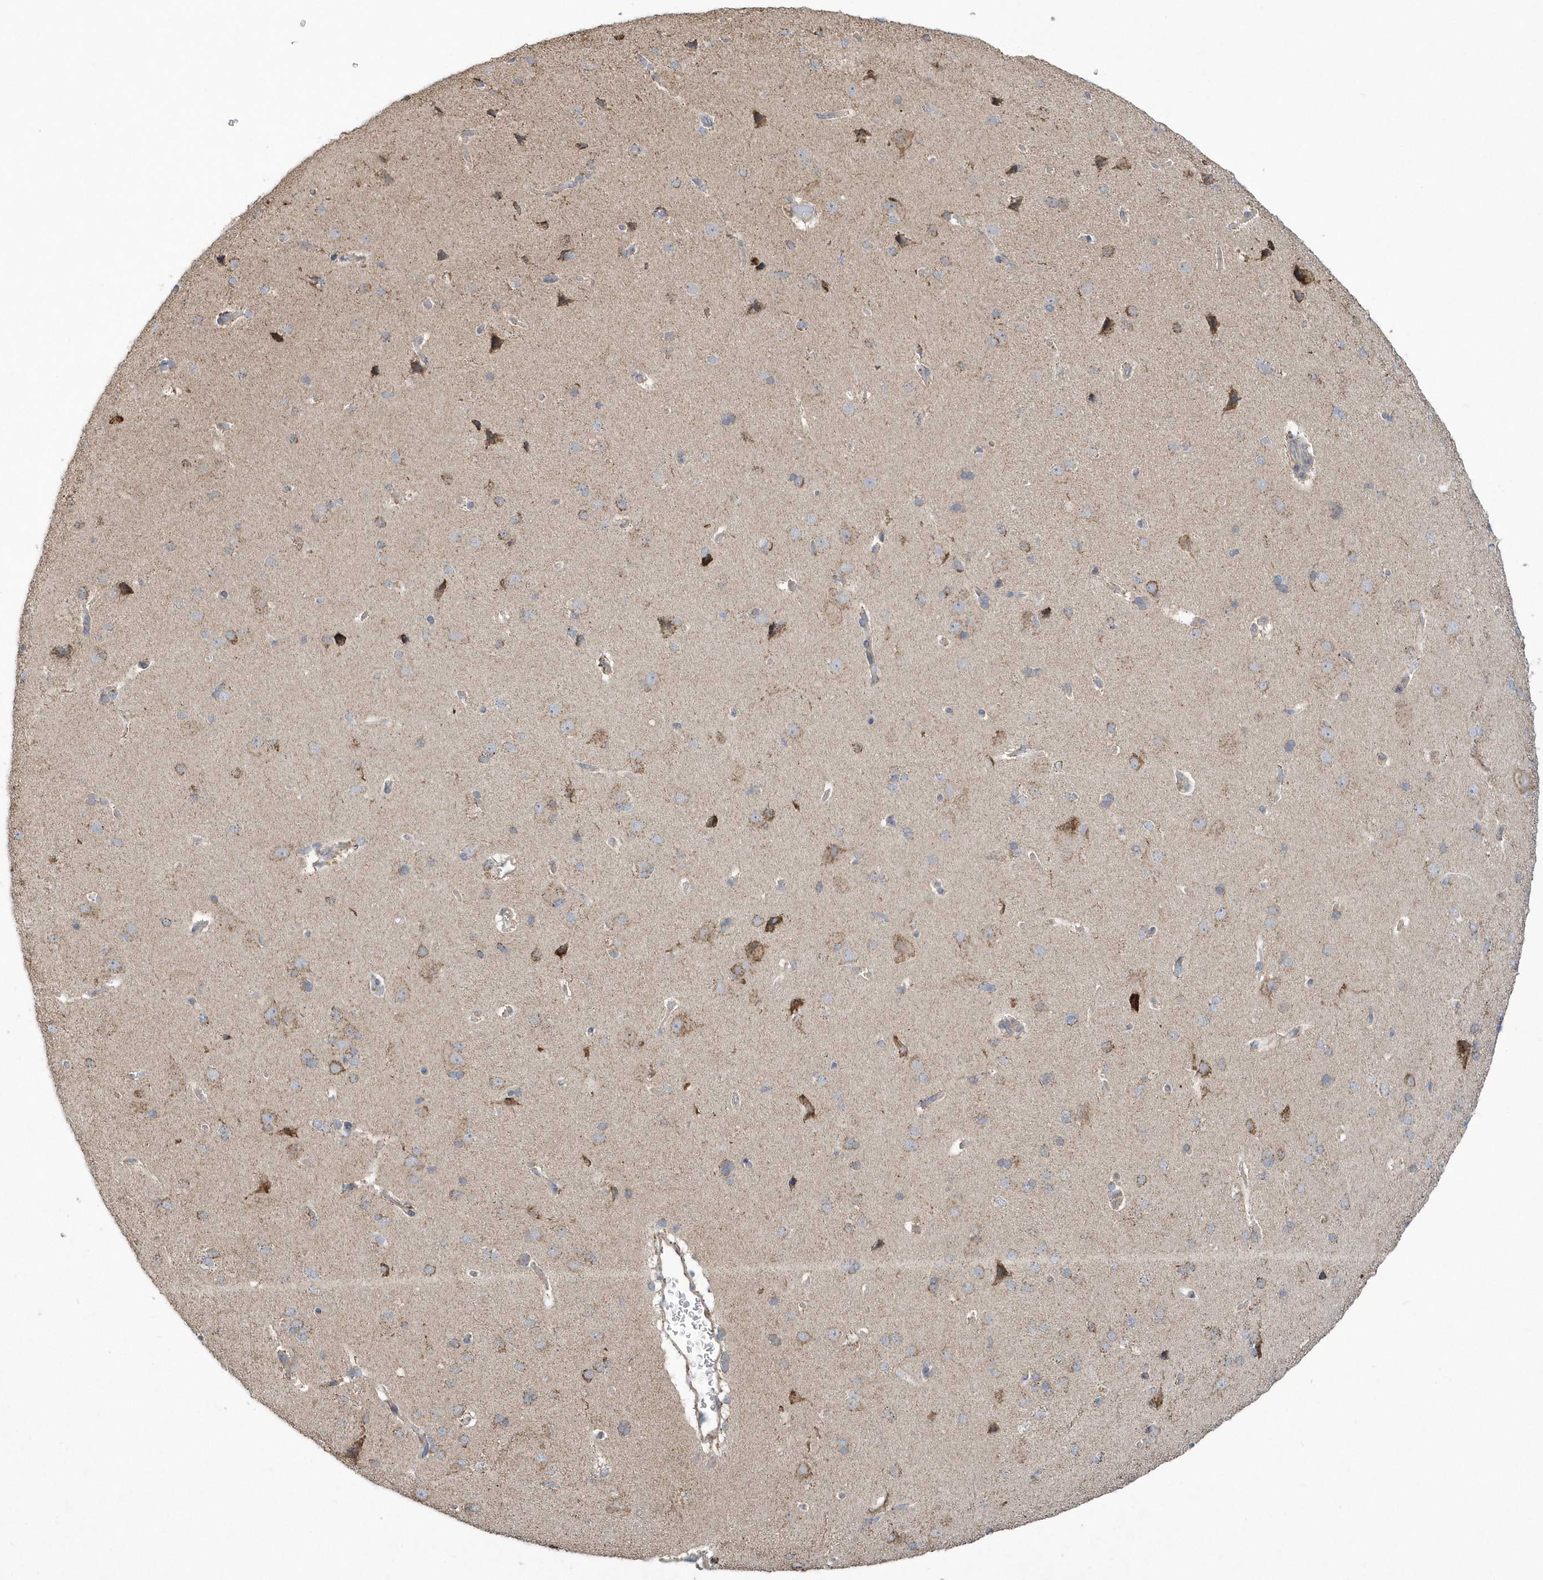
{"staining": {"intensity": "weak", "quantity": ">75%", "location": "cytoplasmic/membranous"}, "tissue": "cerebral cortex", "cell_type": "Endothelial cells", "image_type": "normal", "snomed": [{"axis": "morphology", "description": "Normal tissue, NOS"}, {"axis": "topography", "description": "Cerebral cortex"}], "caption": "Immunohistochemistry histopathology image of normal cerebral cortex: human cerebral cortex stained using immunohistochemistry reveals low levels of weak protein expression localized specifically in the cytoplasmic/membranous of endothelial cells, appearing as a cytoplasmic/membranous brown color.", "gene": "SLX9", "patient": {"sex": "male", "age": 62}}